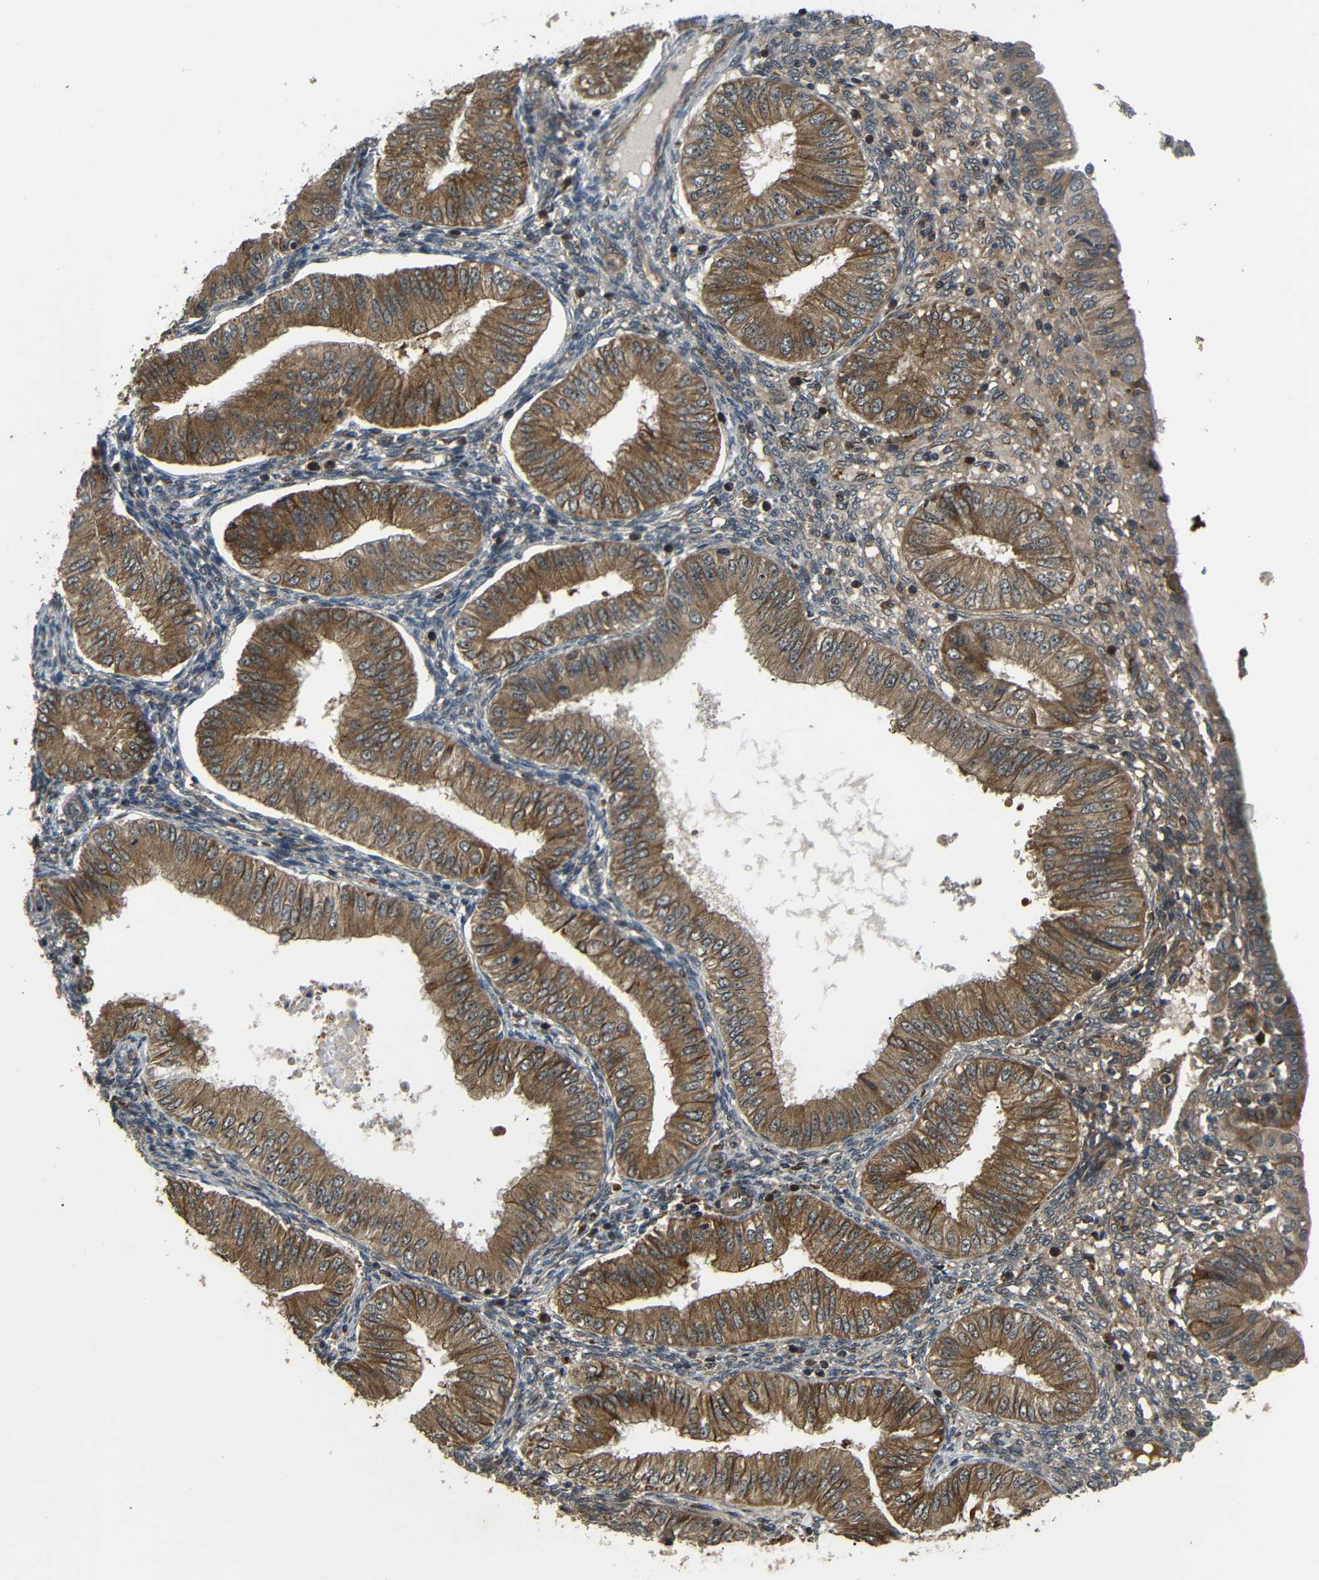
{"staining": {"intensity": "moderate", "quantity": ">75%", "location": "cytoplasmic/membranous"}, "tissue": "endometrial cancer", "cell_type": "Tumor cells", "image_type": "cancer", "snomed": [{"axis": "morphology", "description": "Normal tissue, NOS"}, {"axis": "morphology", "description": "Adenocarcinoma, NOS"}, {"axis": "topography", "description": "Endometrium"}], "caption": "Immunohistochemistry (IHC) (DAB) staining of endometrial adenocarcinoma displays moderate cytoplasmic/membranous protein expression in about >75% of tumor cells.", "gene": "EPHB2", "patient": {"sex": "female", "age": 53}}